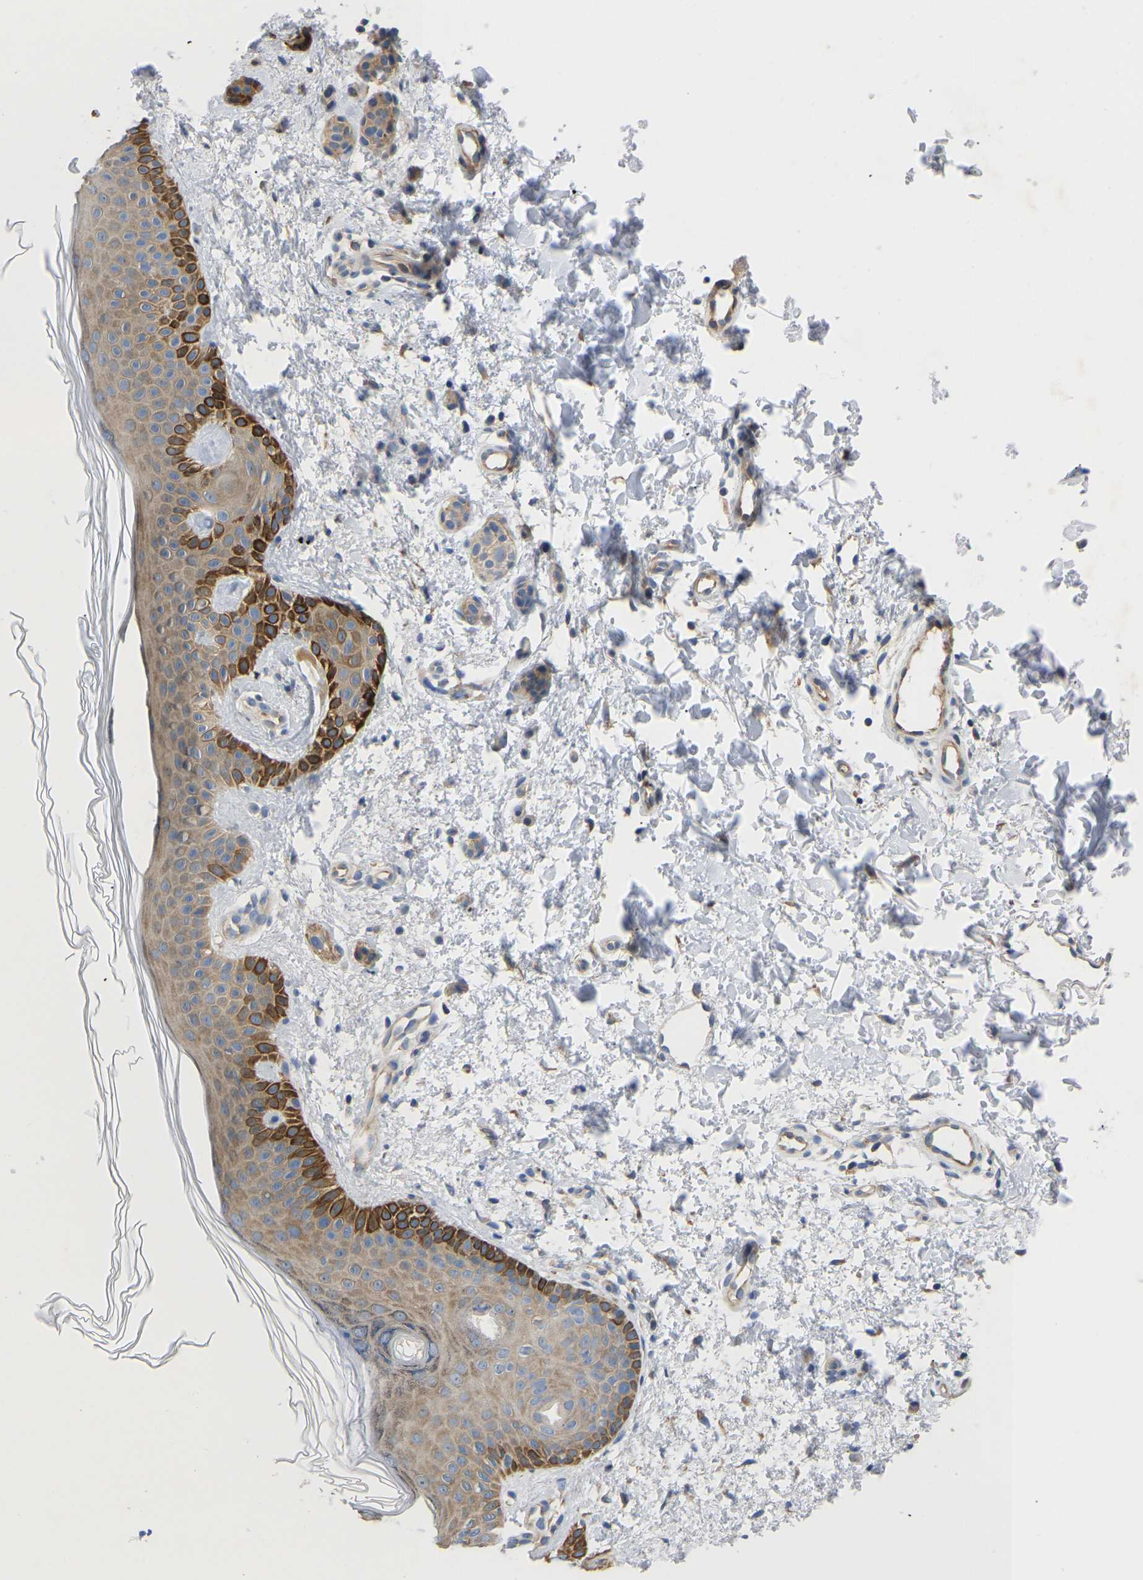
{"staining": {"intensity": "weak", "quantity": ">75%", "location": "cytoplasmic/membranous"}, "tissue": "skin", "cell_type": "Fibroblasts", "image_type": "normal", "snomed": [{"axis": "morphology", "description": "Normal tissue, NOS"}, {"axis": "morphology", "description": "Malignant melanoma, NOS"}, {"axis": "topography", "description": "Skin"}], "caption": "This histopathology image displays benign skin stained with immunohistochemistry to label a protein in brown. The cytoplasmic/membranous of fibroblasts show weak positivity for the protein. Nuclei are counter-stained blue.", "gene": "ABCA10", "patient": {"sex": "male", "age": 83}}